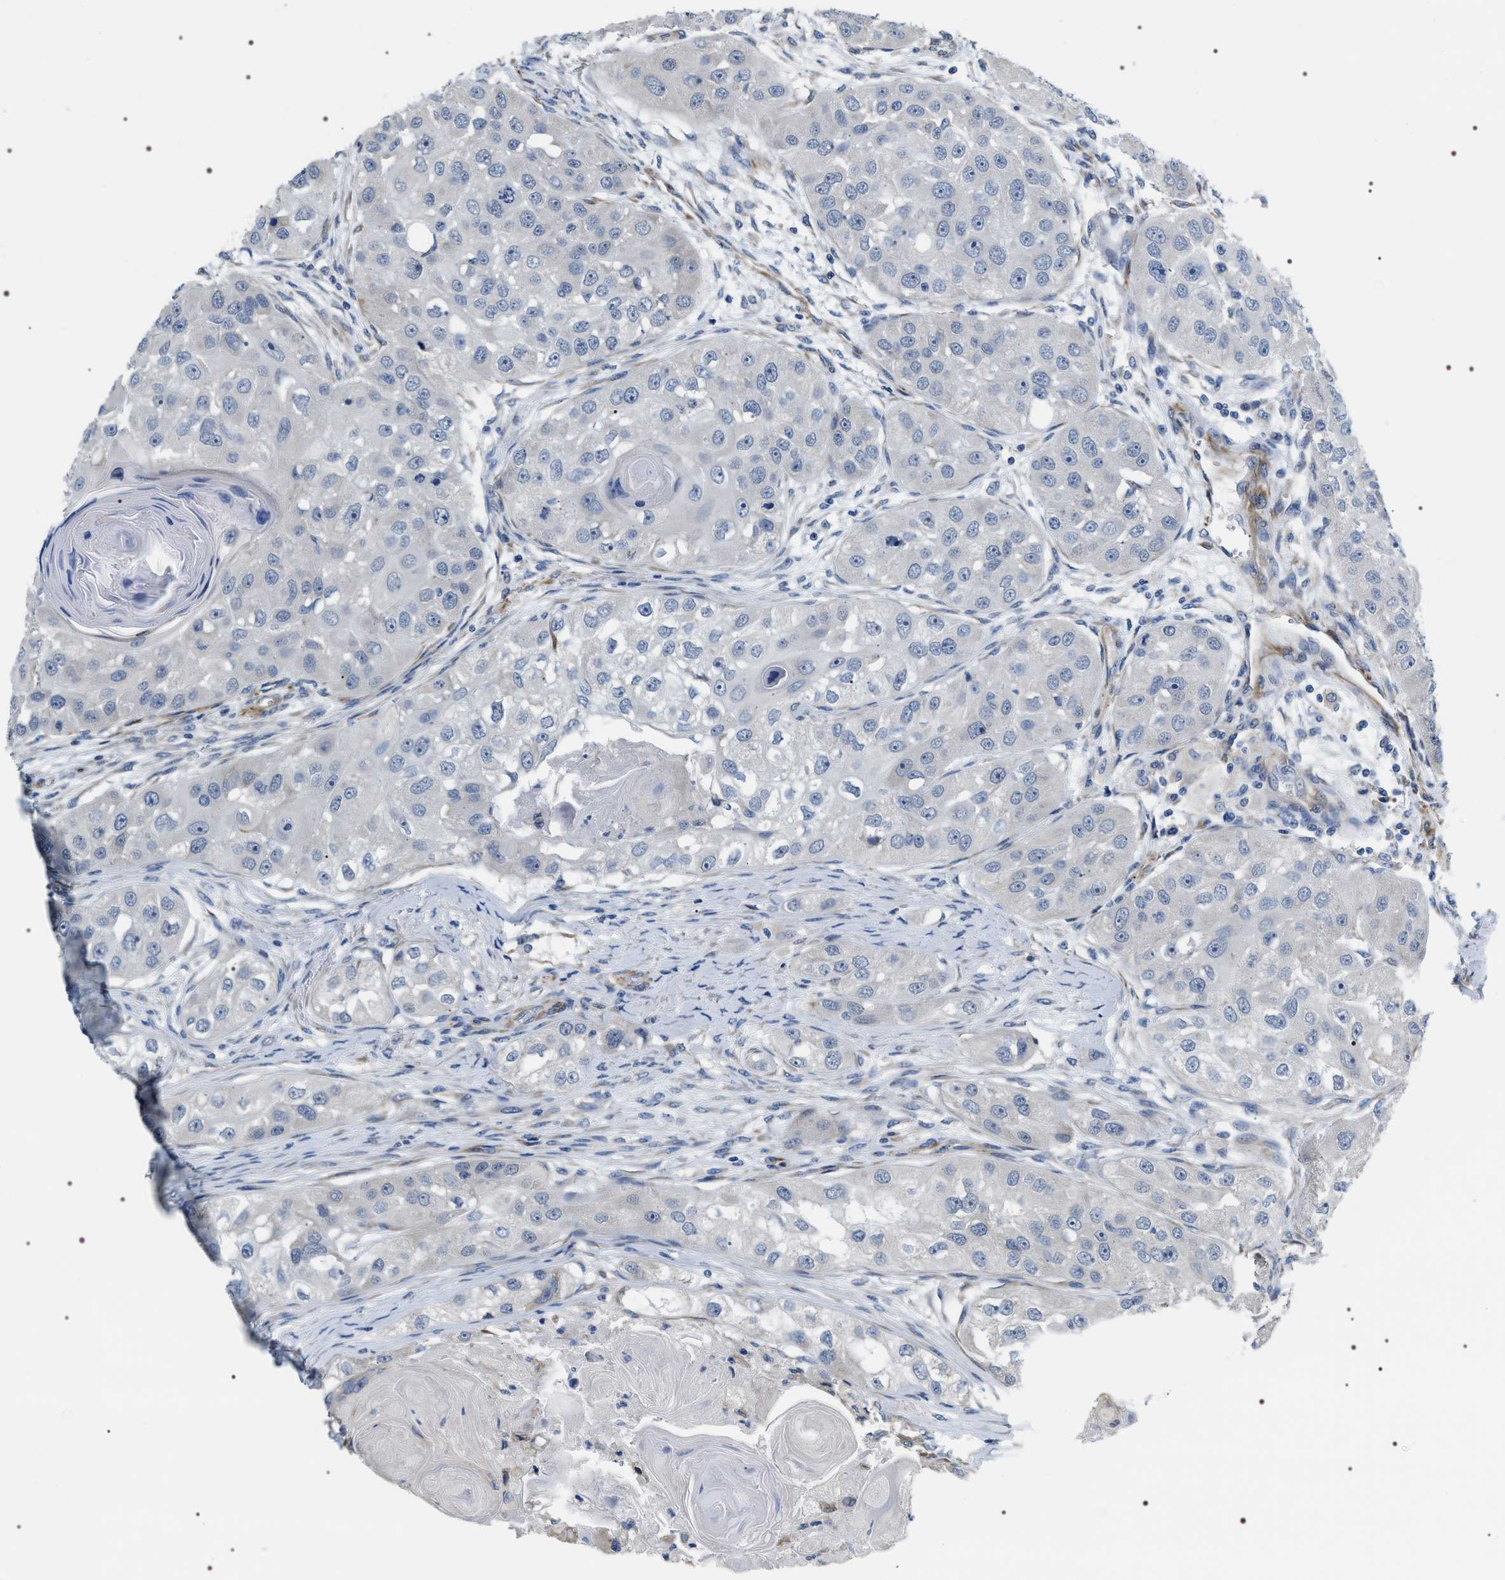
{"staining": {"intensity": "negative", "quantity": "none", "location": "none"}, "tissue": "head and neck cancer", "cell_type": "Tumor cells", "image_type": "cancer", "snomed": [{"axis": "morphology", "description": "Normal tissue, NOS"}, {"axis": "morphology", "description": "Squamous cell carcinoma, NOS"}, {"axis": "topography", "description": "Skeletal muscle"}, {"axis": "topography", "description": "Head-Neck"}], "caption": "Head and neck cancer (squamous cell carcinoma) was stained to show a protein in brown. There is no significant positivity in tumor cells.", "gene": "PKD1L1", "patient": {"sex": "male", "age": 51}}